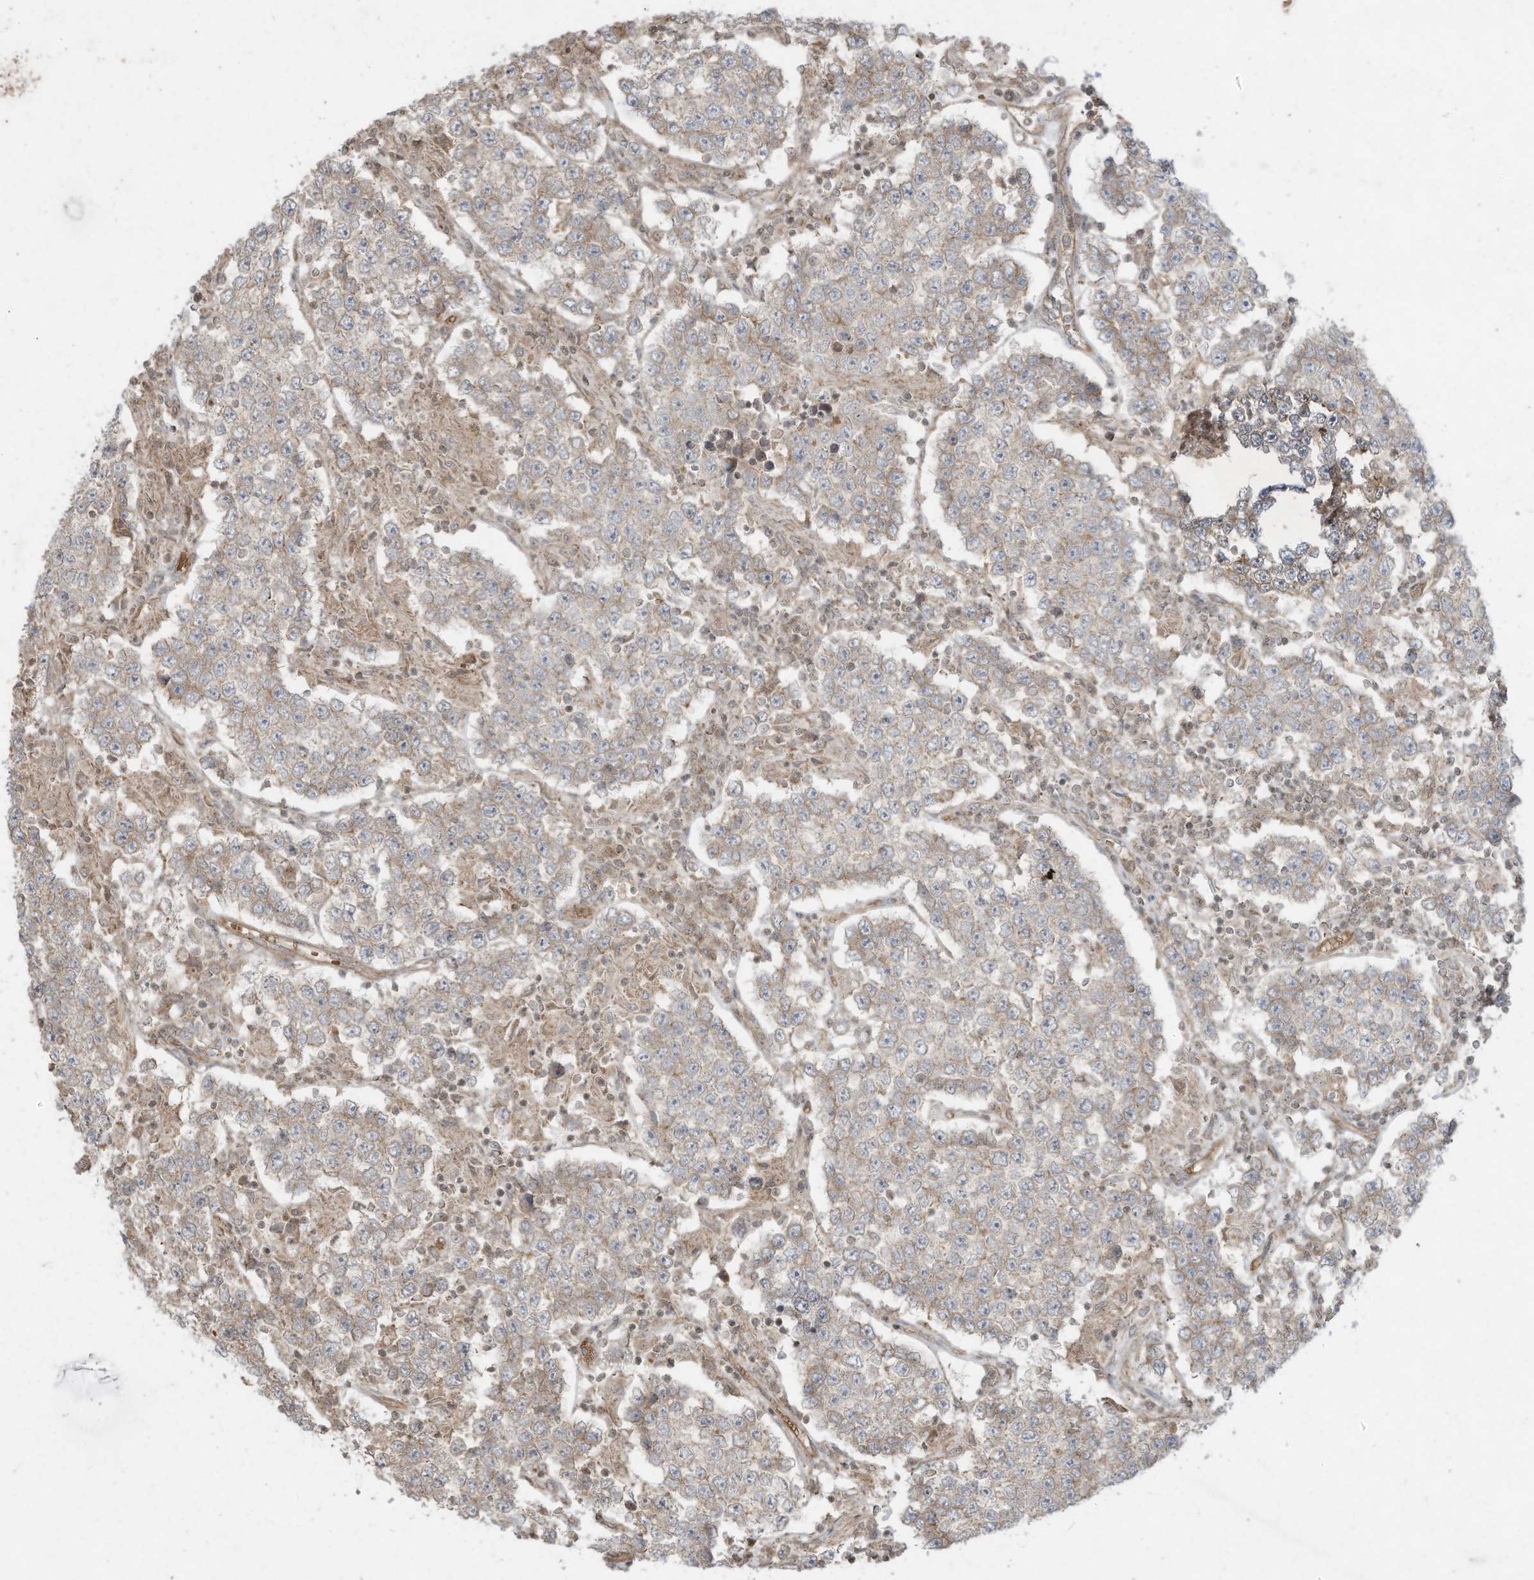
{"staining": {"intensity": "weak", "quantity": ">75%", "location": "cytoplasmic/membranous"}, "tissue": "testis cancer", "cell_type": "Tumor cells", "image_type": "cancer", "snomed": [{"axis": "morphology", "description": "Normal tissue, NOS"}, {"axis": "morphology", "description": "Urothelial carcinoma, High grade"}, {"axis": "morphology", "description": "Seminoma, NOS"}, {"axis": "morphology", "description": "Carcinoma, Embryonal, NOS"}, {"axis": "topography", "description": "Urinary bladder"}, {"axis": "topography", "description": "Testis"}], "caption": "Approximately >75% of tumor cells in human testis cancer (embryonal carcinoma) display weak cytoplasmic/membranous protein staining as visualized by brown immunohistochemical staining.", "gene": "MATN2", "patient": {"sex": "male", "age": 41}}